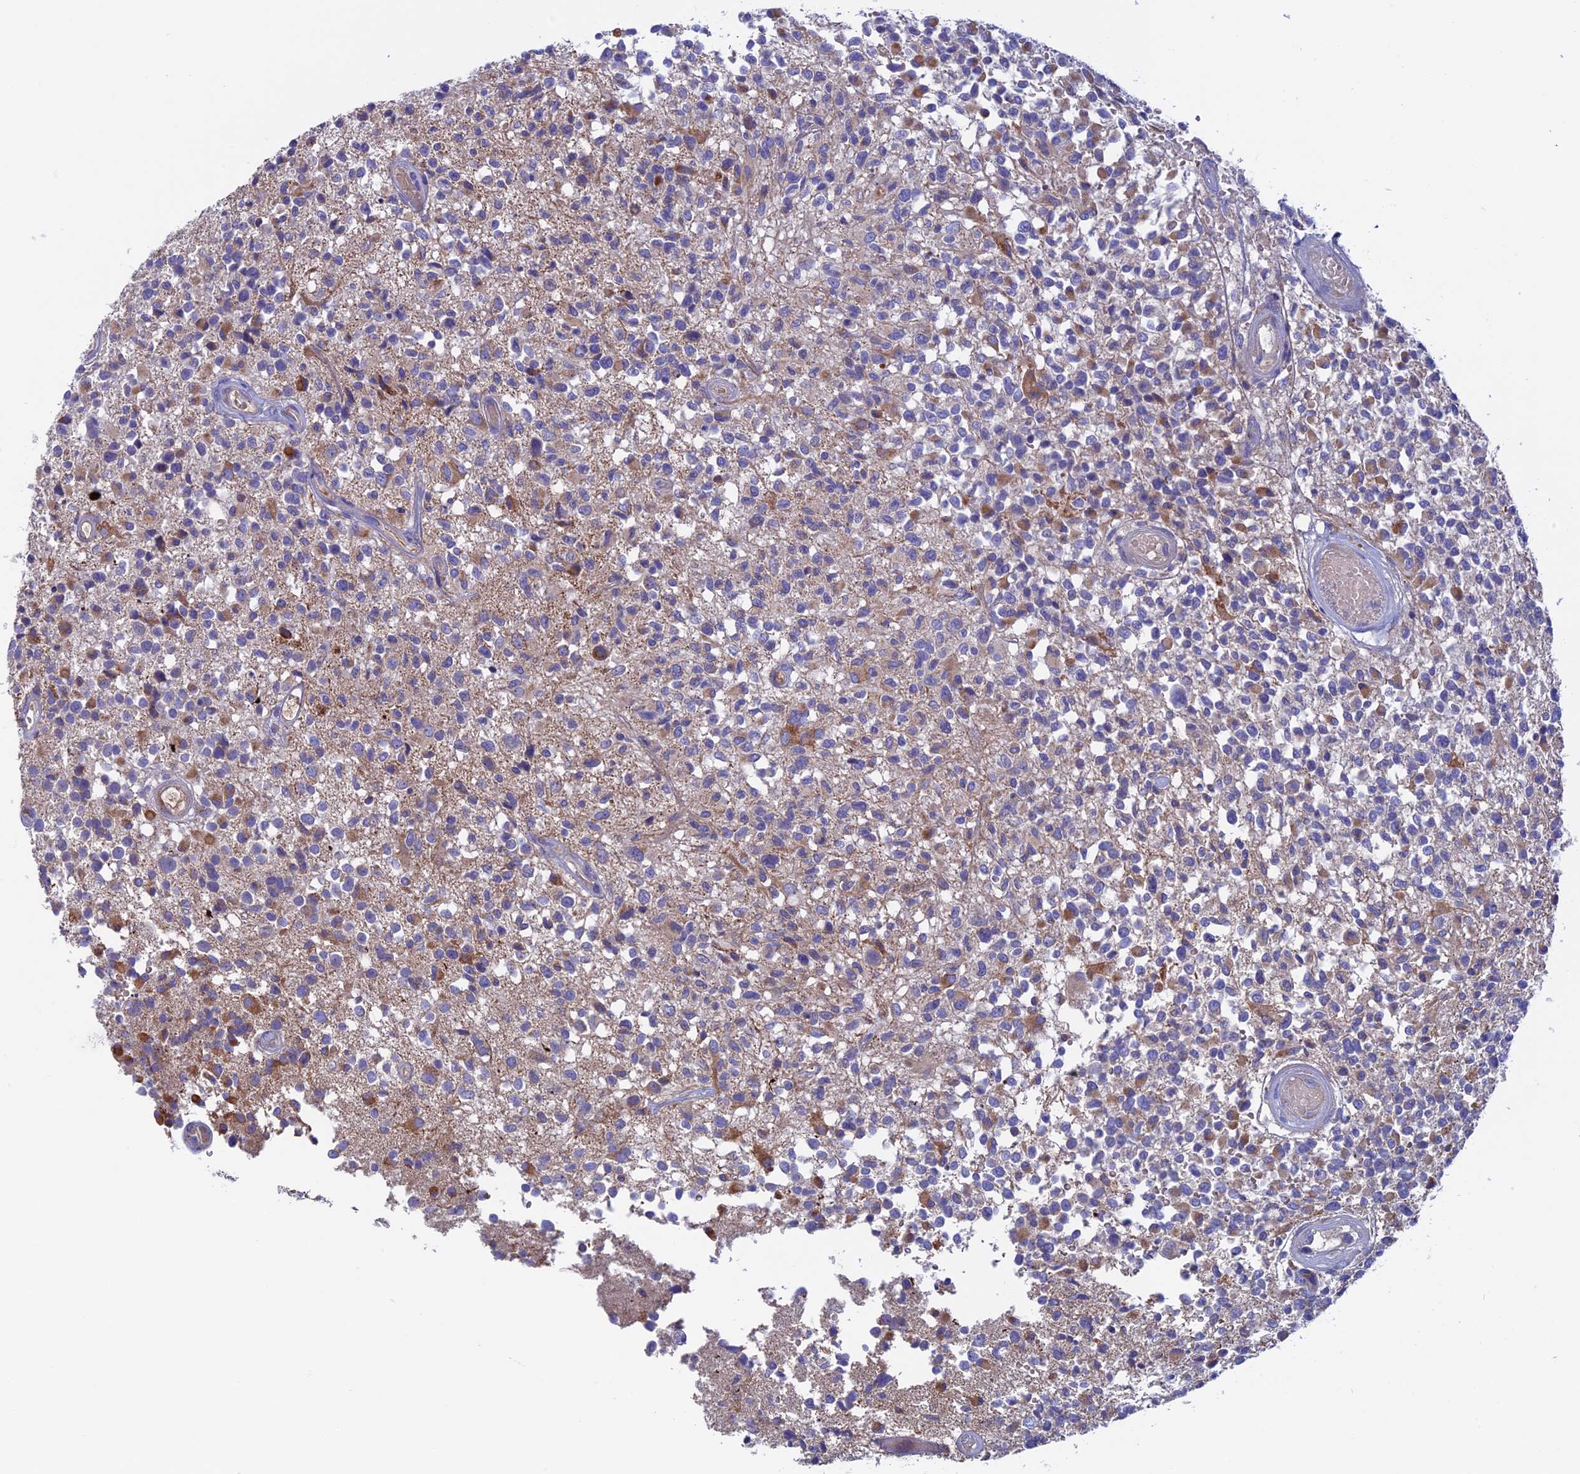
{"staining": {"intensity": "moderate", "quantity": "<25%", "location": "cytoplasmic/membranous"}, "tissue": "glioma", "cell_type": "Tumor cells", "image_type": "cancer", "snomed": [{"axis": "morphology", "description": "Glioma, malignant, High grade"}, {"axis": "morphology", "description": "Glioblastoma, NOS"}, {"axis": "topography", "description": "Brain"}], "caption": "A low amount of moderate cytoplasmic/membranous expression is present in approximately <25% of tumor cells in glioma tissue.", "gene": "SLC15A5", "patient": {"sex": "male", "age": 60}}